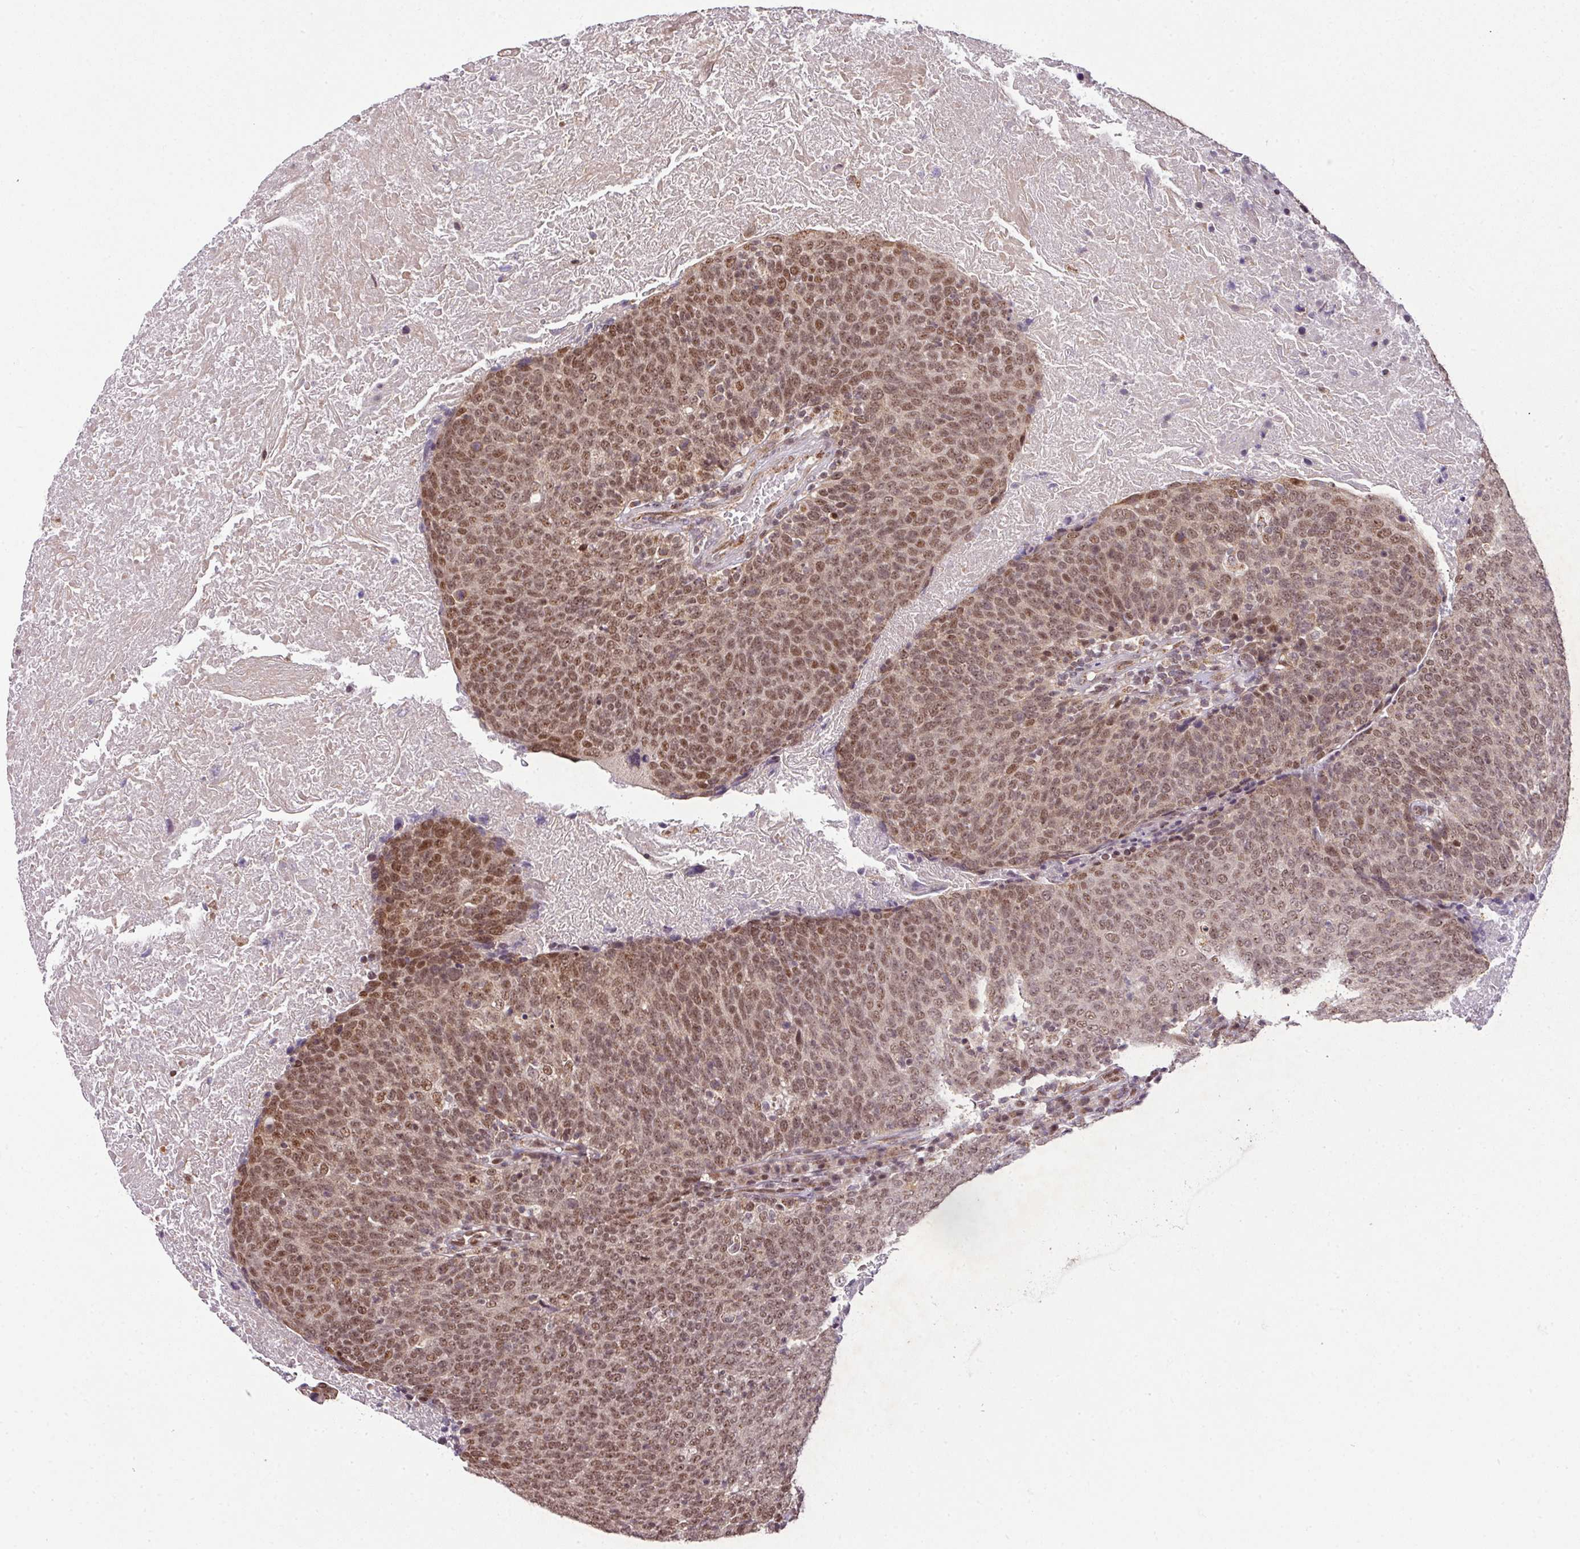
{"staining": {"intensity": "moderate", "quantity": ">75%", "location": "nuclear"}, "tissue": "head and neck cancer", "cell_type": "Tumor cells", "image_type": "cancer", "snomed": [{"axis": "morphology", "description": "Squamous cell carcinoma, NOS"}, {"axis": "morphology", "description": "Squamous cell carcinoma, metastatic, NOS"}, {"axis": "topography", "description": "Lymph node"}, {"axis": "topography", "description": "Head-Neck"}], "caption": "A brown stain shows moderate nuclear positivity of a protein in head and neck metastatic squamous cell carcinoma tumor cells.", "gene": "PLK1", "patient": {"sex": "male", "age": 62}}